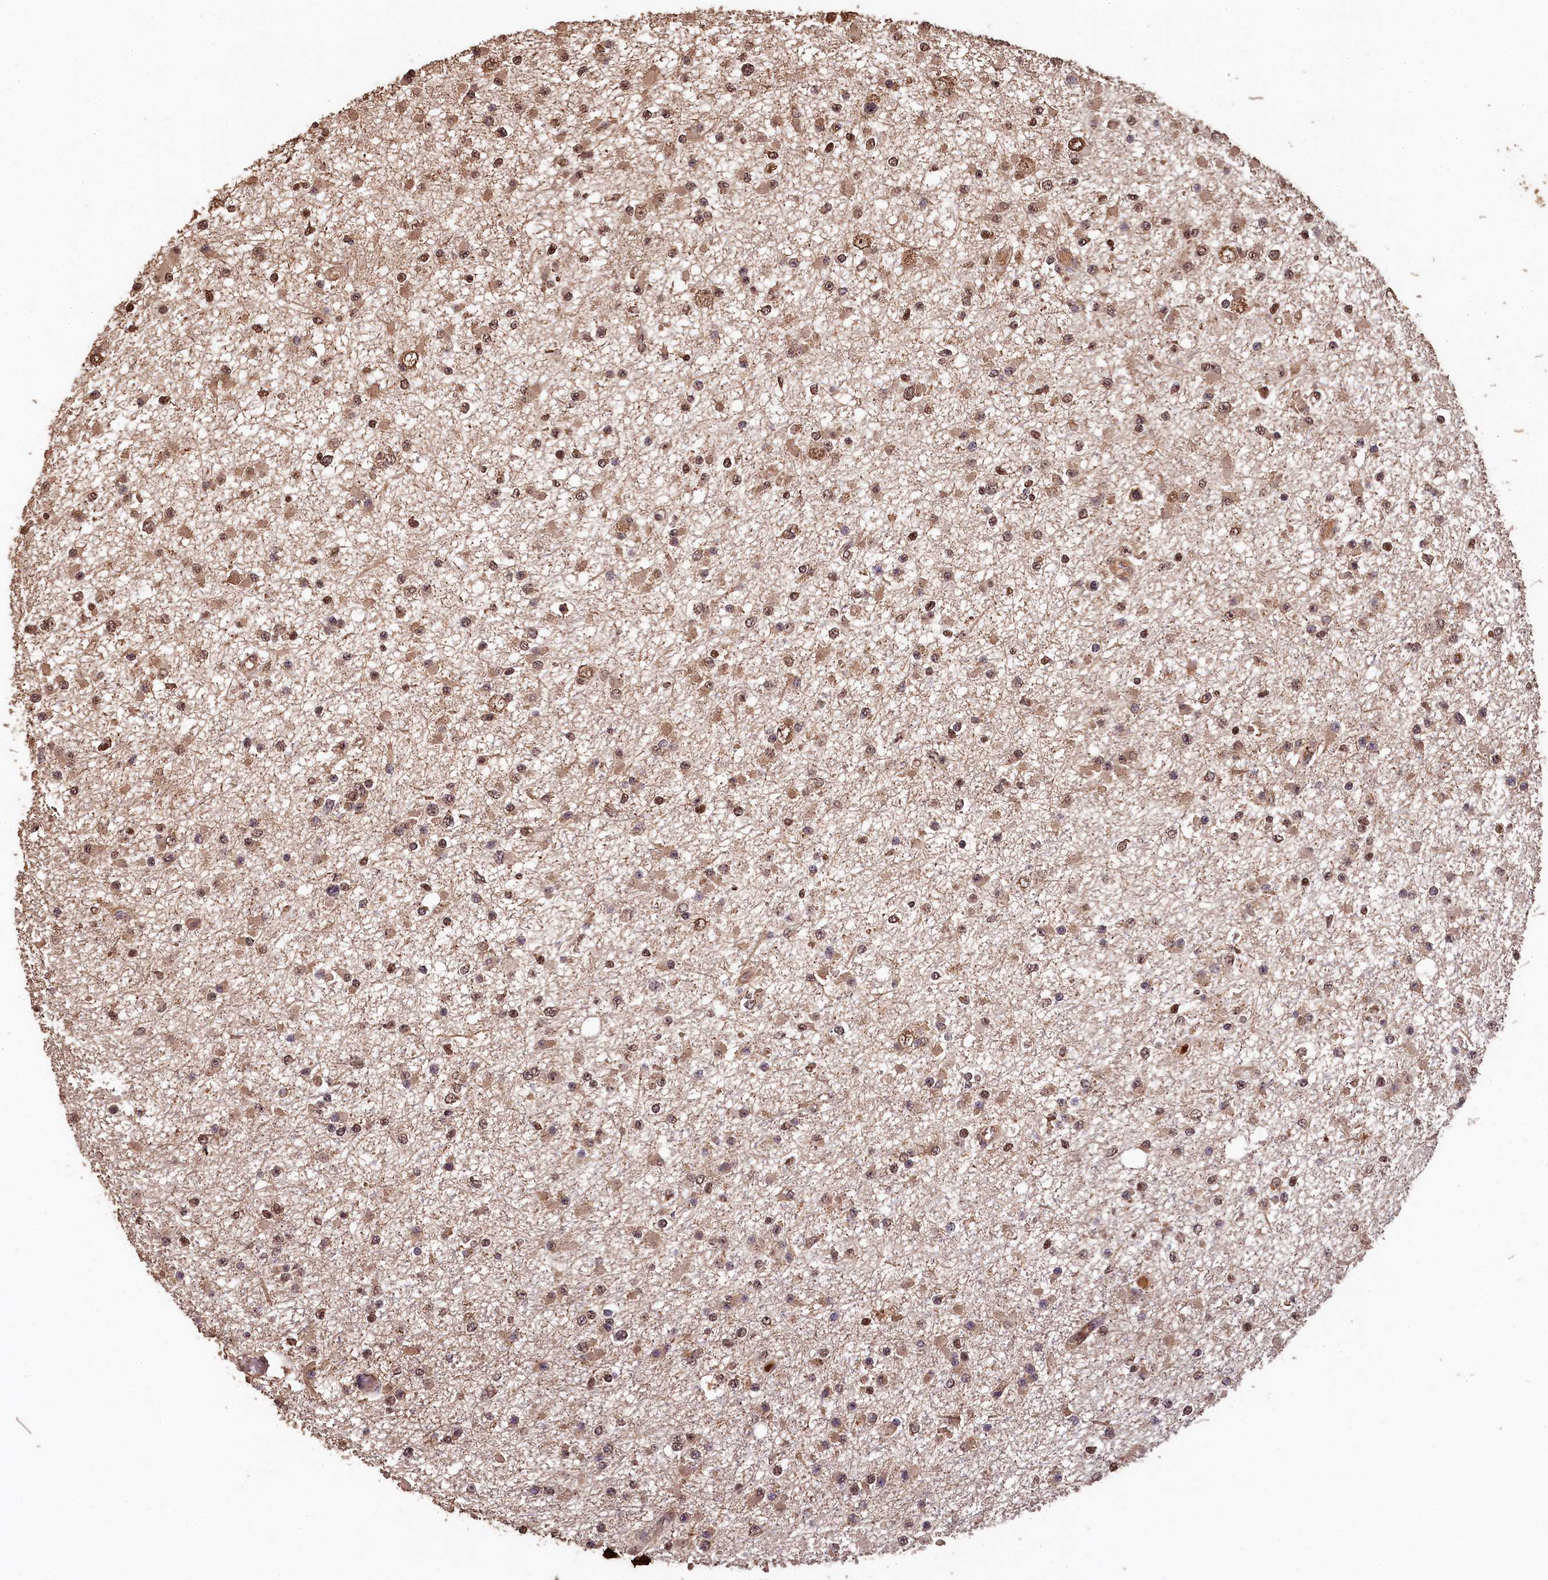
{"staining": {"intensity": "moderate", "quantity": "25%-75%", "location": "nuclear"}, "tissue": "glioma", "cell_type": "Tumor cells", "image_type": "cancer", "snomed": [{"axis": "morphology", "description": "Glioma, malignant, Low grade"}, {"axis": "topography", "description": "Brain"}], "caption": "Immunohistochemistry photomicrograph of glioma stained for a protein (brown), which demonstrates medium levels of moderate nuclear positivity in approximately 25%-75% of tumor cells.", "gene": "CEP57L1", "patient": {"sex": "female", "age": 22}}